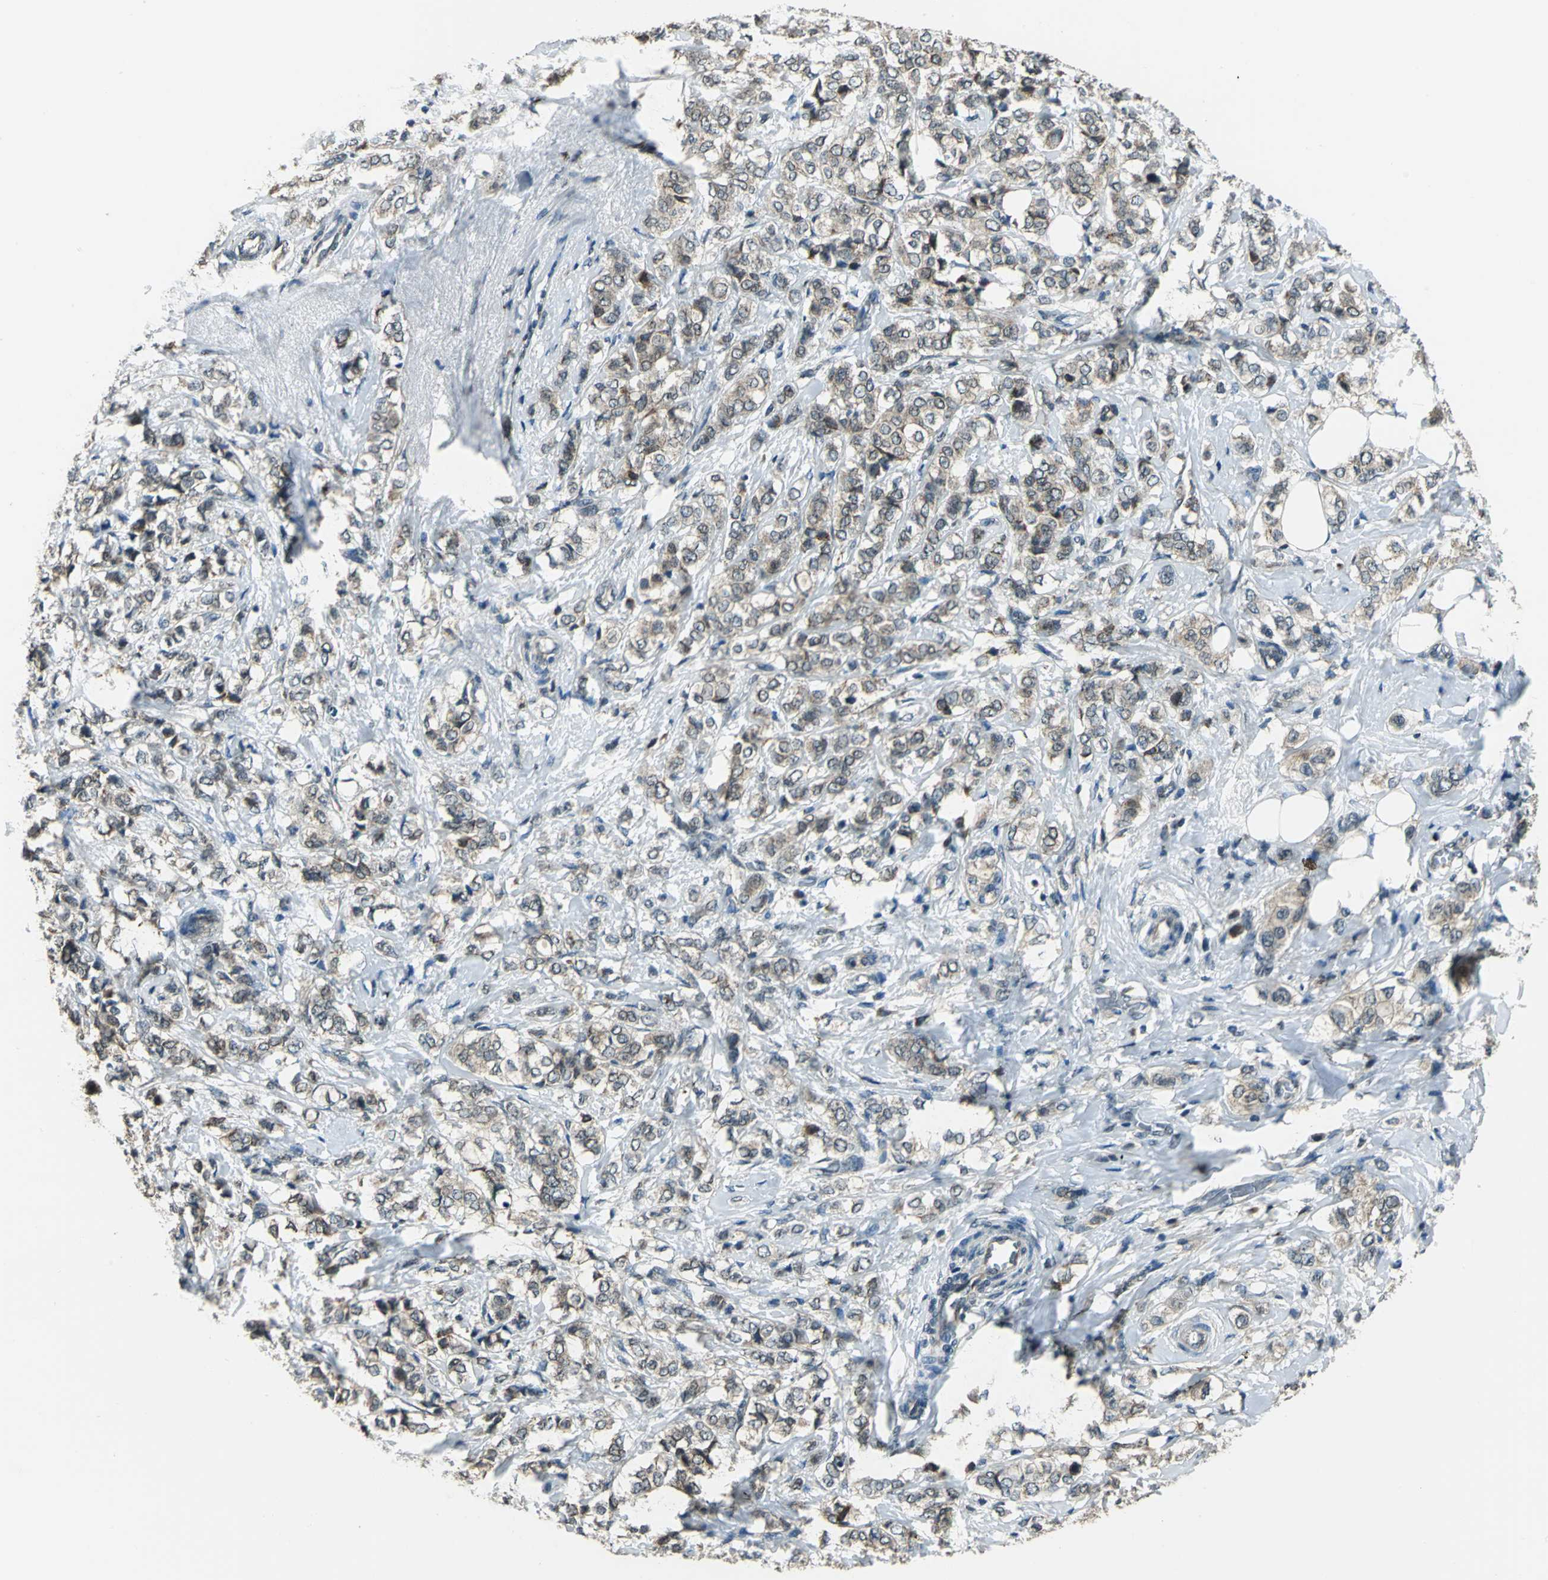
{"staining": {"intensity": "moderate", "quantity": ">75%", "location": "cytoplasmic/membranous"}, "tissue": "breast cancer", "cell_type": "Tumor cells", "image_type": "cancer", "snomed": [{"axis": "morphology", "description": "Lobular carcinoma"}, {"axis": "topography", "description": "Breast"}], "caption": "Brown immunohistochemical staining in human breast cancer (lobular carcinoma) demonstrates moderate cytoplasmic/membranous staining in approximately >75% of tumor cells. Using DAB (brown) and hematoxylin (blue) stains, captured at high magnification using brightfield microscopy.", "gene": "NUDT2", "patient": {"sex": "female", "age": 60}}